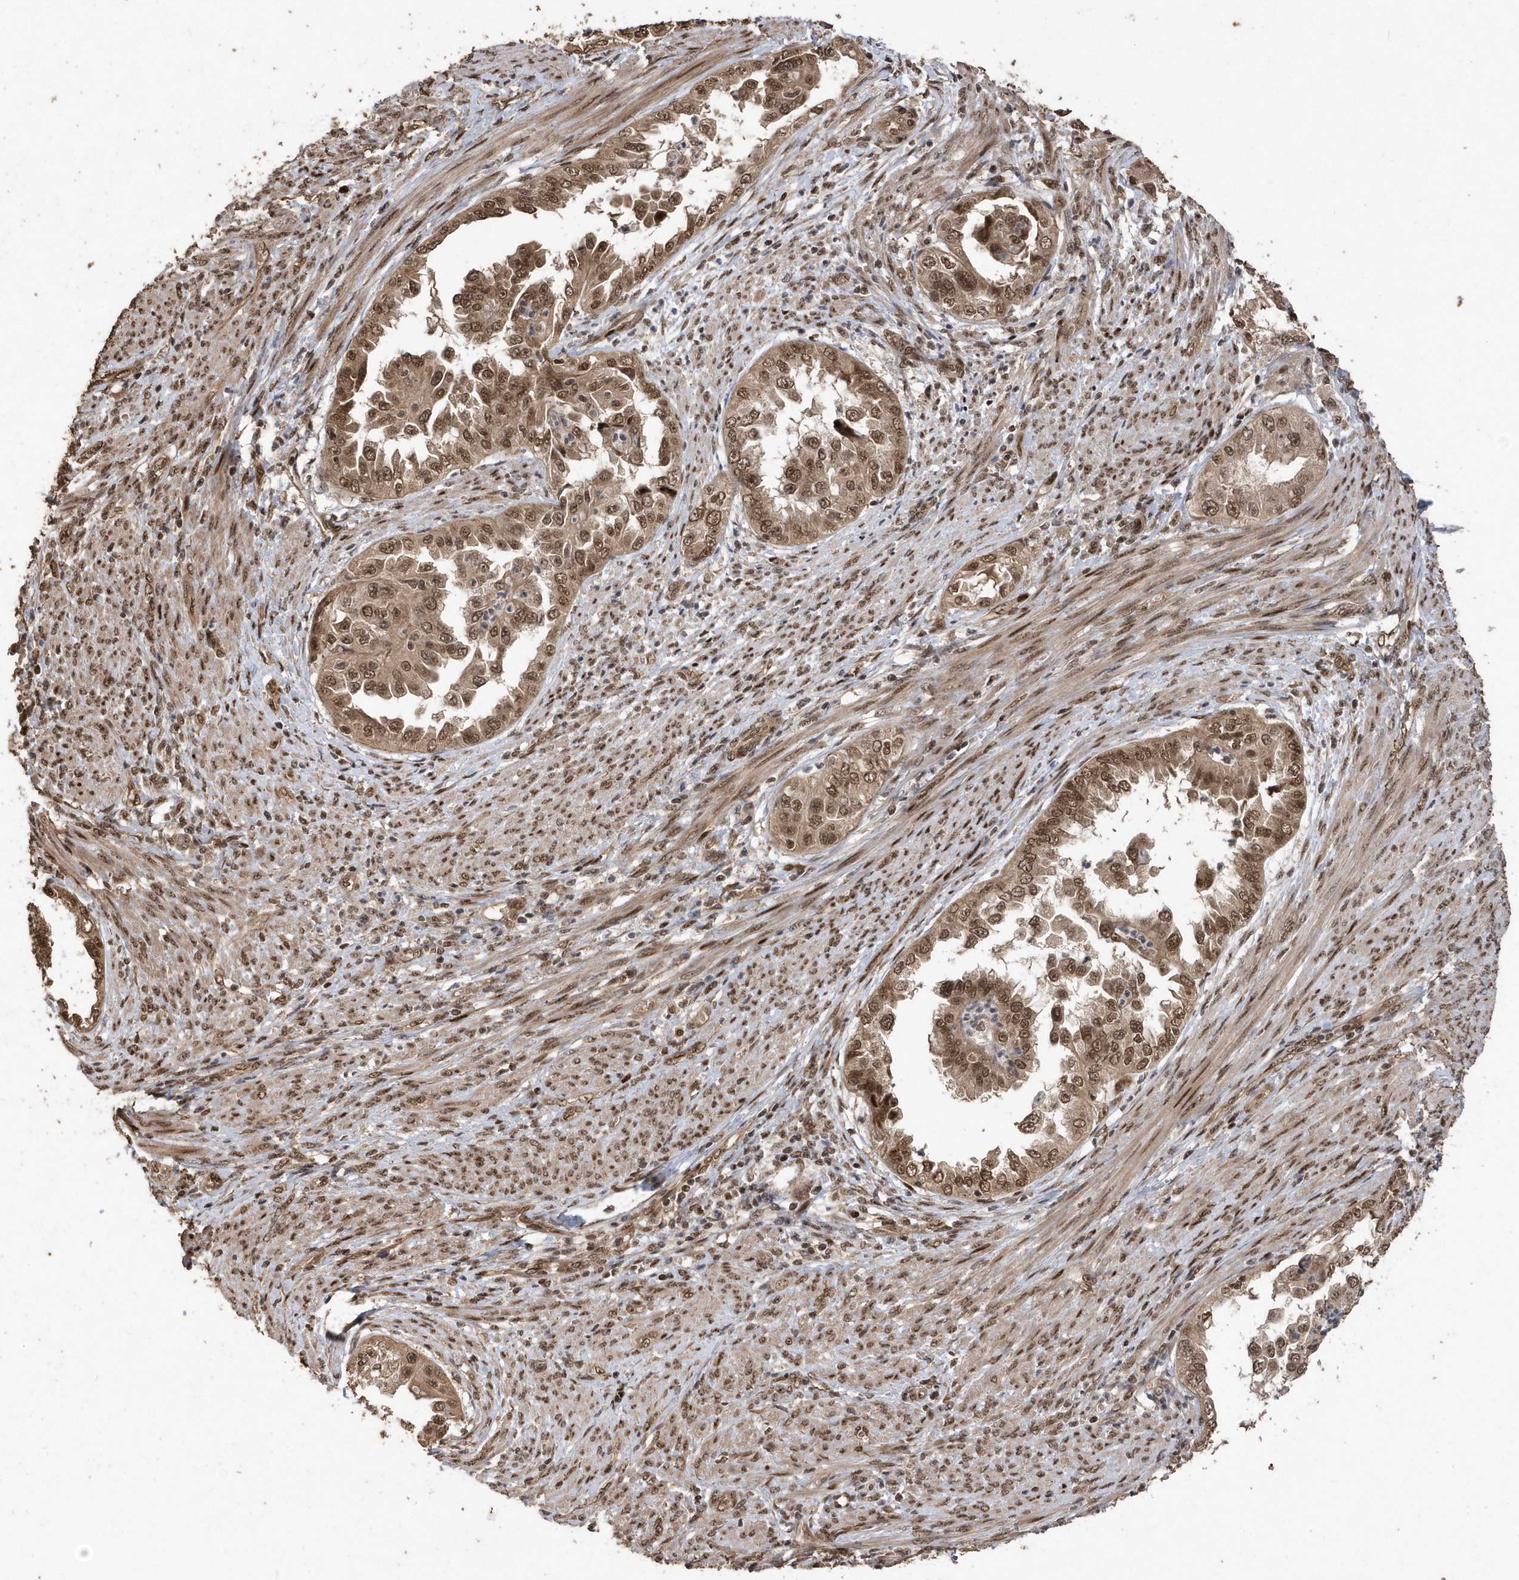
{"staining": {"intensity": "moderate", "quantity": ">75%", "location": "cytoplasmic/membranous,nuclear"}, "tissue": "endometrial cancer", "cell_type": "Tumor cells", "image_type": "cancer", "snomed": [{"axis": "morphology", "description": "Adenocarcinoma, NOS"}, {"axis": "topography", "description": "Endometrium"}], "caption": "Human endometrial adenocarcinoma stained with a protein marker shows moderate staining in tumor cells.", "gene": "INTS12", "patient": {"sex": "female", "age": 85}}